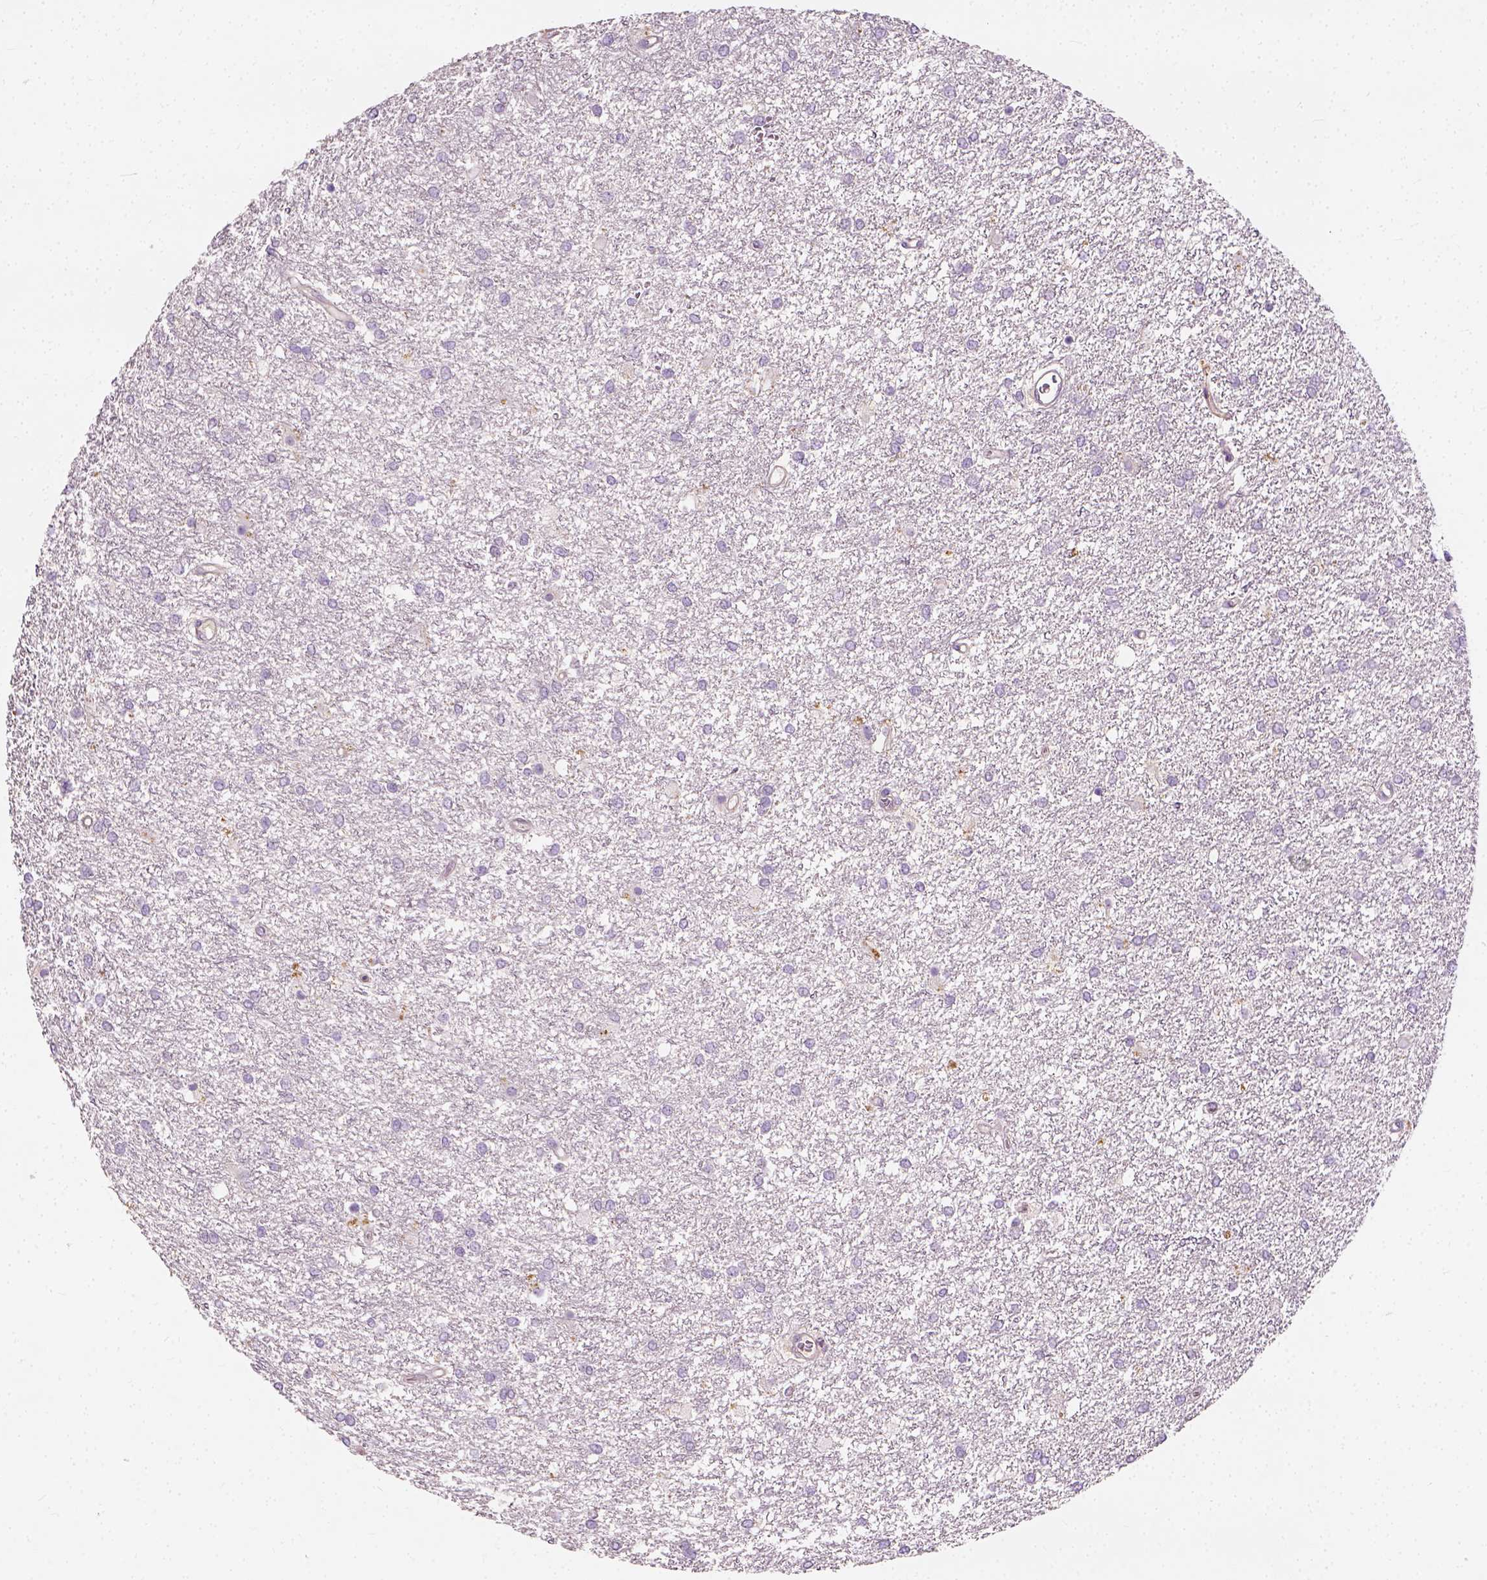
{"staining": {"intensity": "negative", "quantity": "none", "location": "none"}, "tissue": "glioma", "cell_type": "Tumor cells", "image_type": "cancer", "snomed": [{"axis": "morphology", "description": "Glioma, malignant, High grade"}, {"axis": "topography", "description": "Brain"}], "caption": "DAB immunohistochemical staining of human glioma displays no significant expression in tumor cells. Nuclei are stained in blue.", "gene": "DHCR24", "patient": {"sex": "female", "age": 61}}